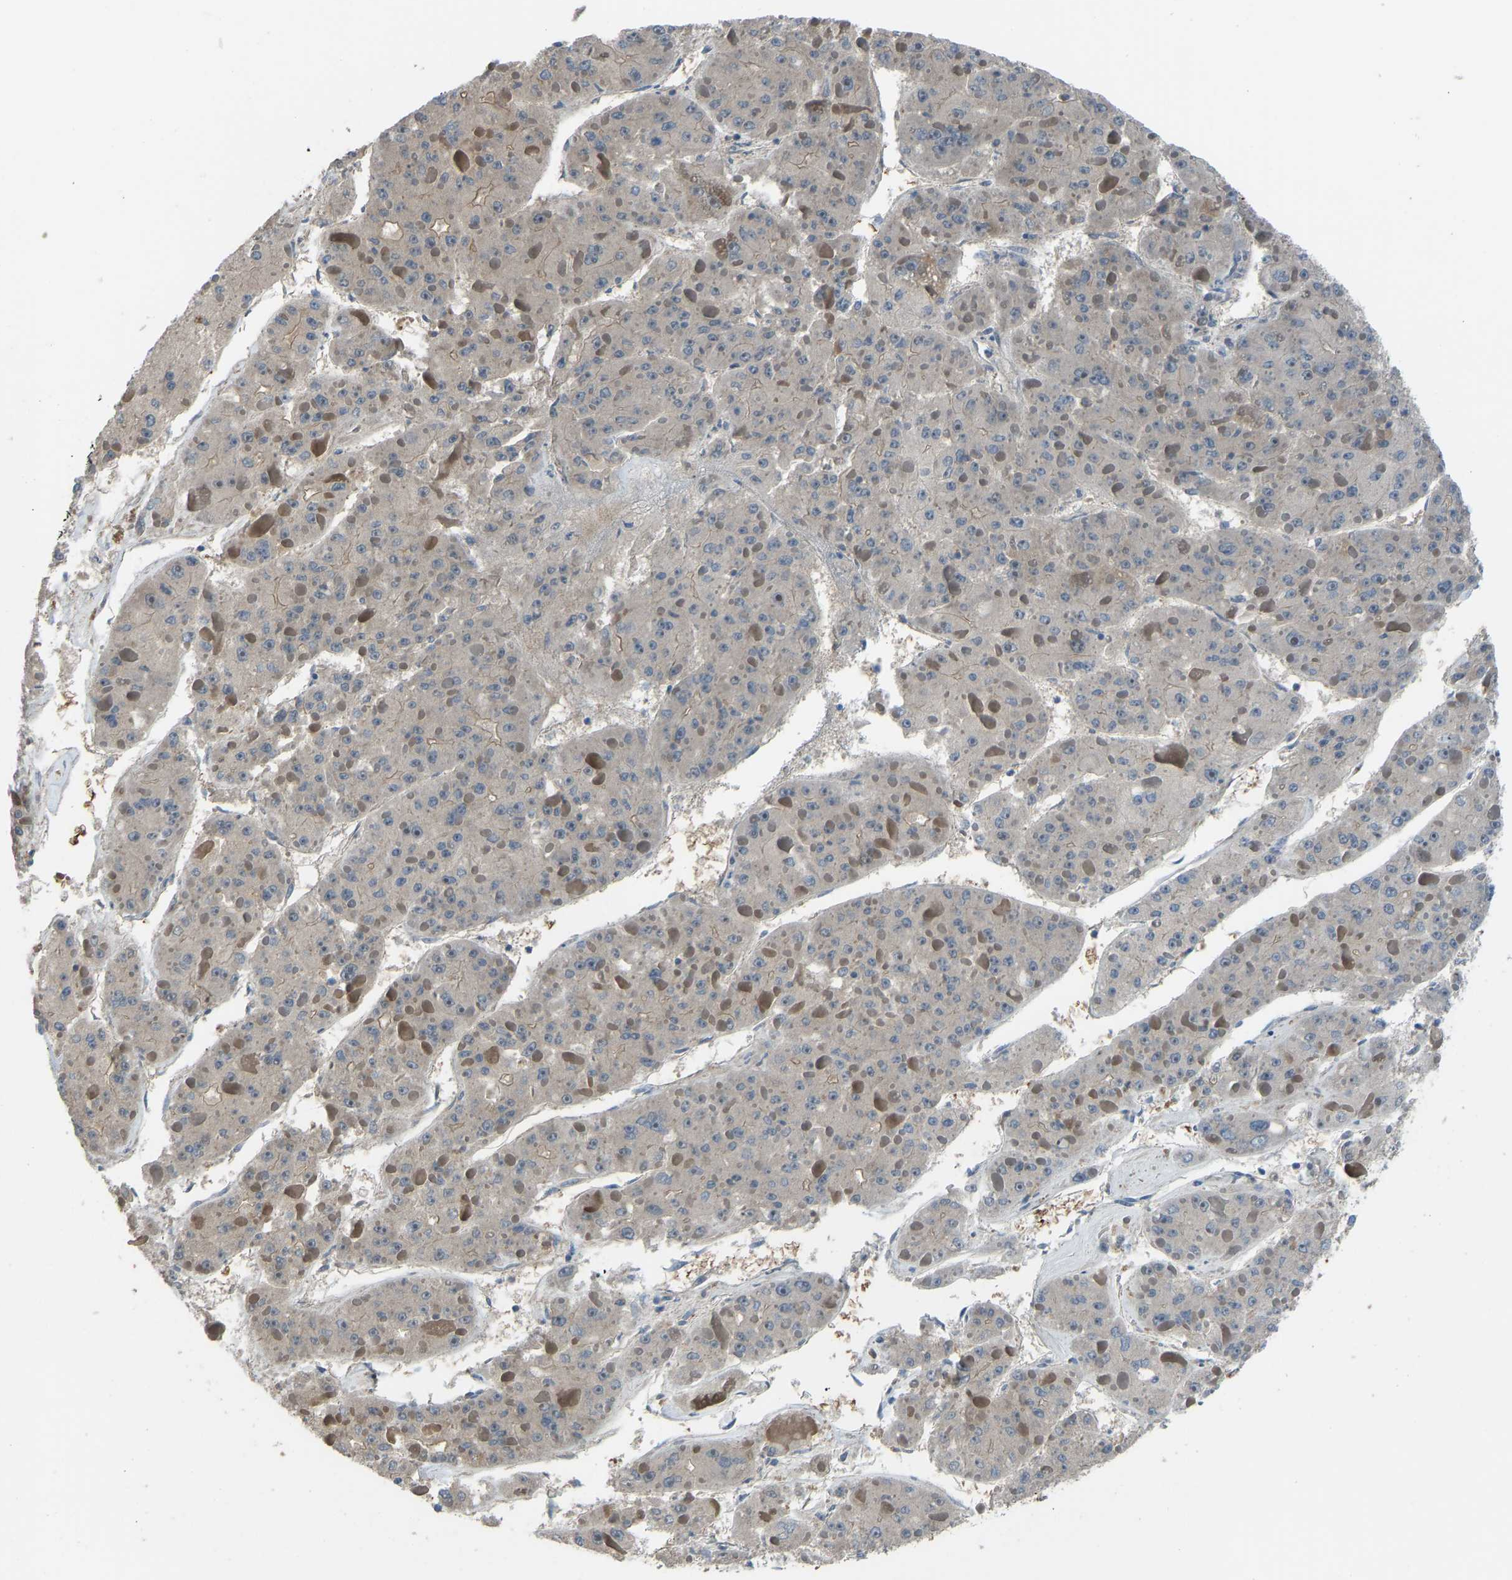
{"staining": {"intensity": "weak", "quantity": ">75%", "location": "cytoplasmic/membranous"}, "tissue": "liver cancer", "cell_type": "Tumor cells", "image_type": "cancer", "snomed": [{"axis": "morphology", "description": "Carcinoma, Hepatocellular, NOS"}, {"axis": "topography", "description": "Liver"}], "caption": "Weak cytoplasmic/membranous expression is seen in approximately >75% of tumor cells in hepatocellular carcinoma (liver). (DAB IHC with brightfield microscopy, high magnification).", "gene": "PIGS", "patient": {"sex": "female", "age": 73}}